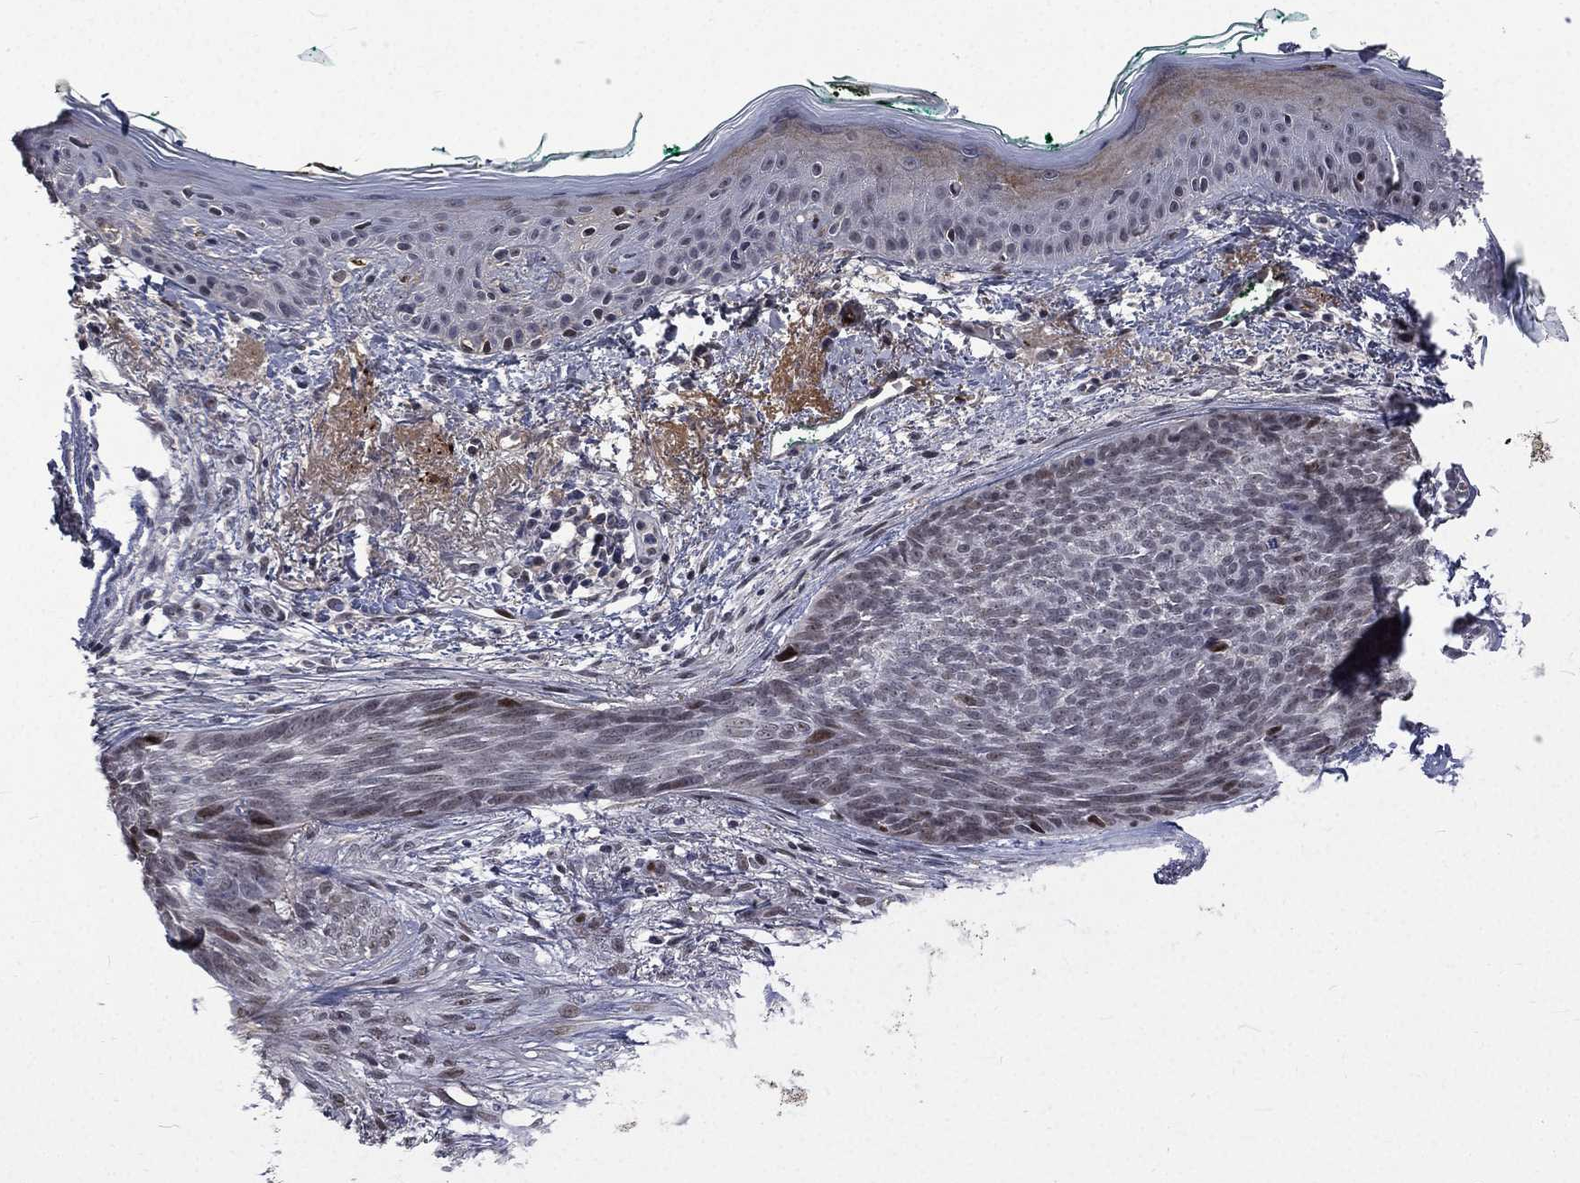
{"staining": {"intensity": "negative", "quantity": "none", "location": "none"}, "tissue": "skin cancer", "cell_type": "Tumor cells", "image_type": "cancer", "snomed": [{"axis": "morphology", "description": "Normal tissue, NOS"}, {"axis": "morphology", "description": "Basal cell carcinoma"}, {"axis": "topography", "description": "Skin"}], "caption": "Human skin basal cell carcinoma stained for a protein using immunohistochemistry demonstrates no expression in tumor cells.", "gene": "FGG", "patient": {"sex": "male", "age": 84}}